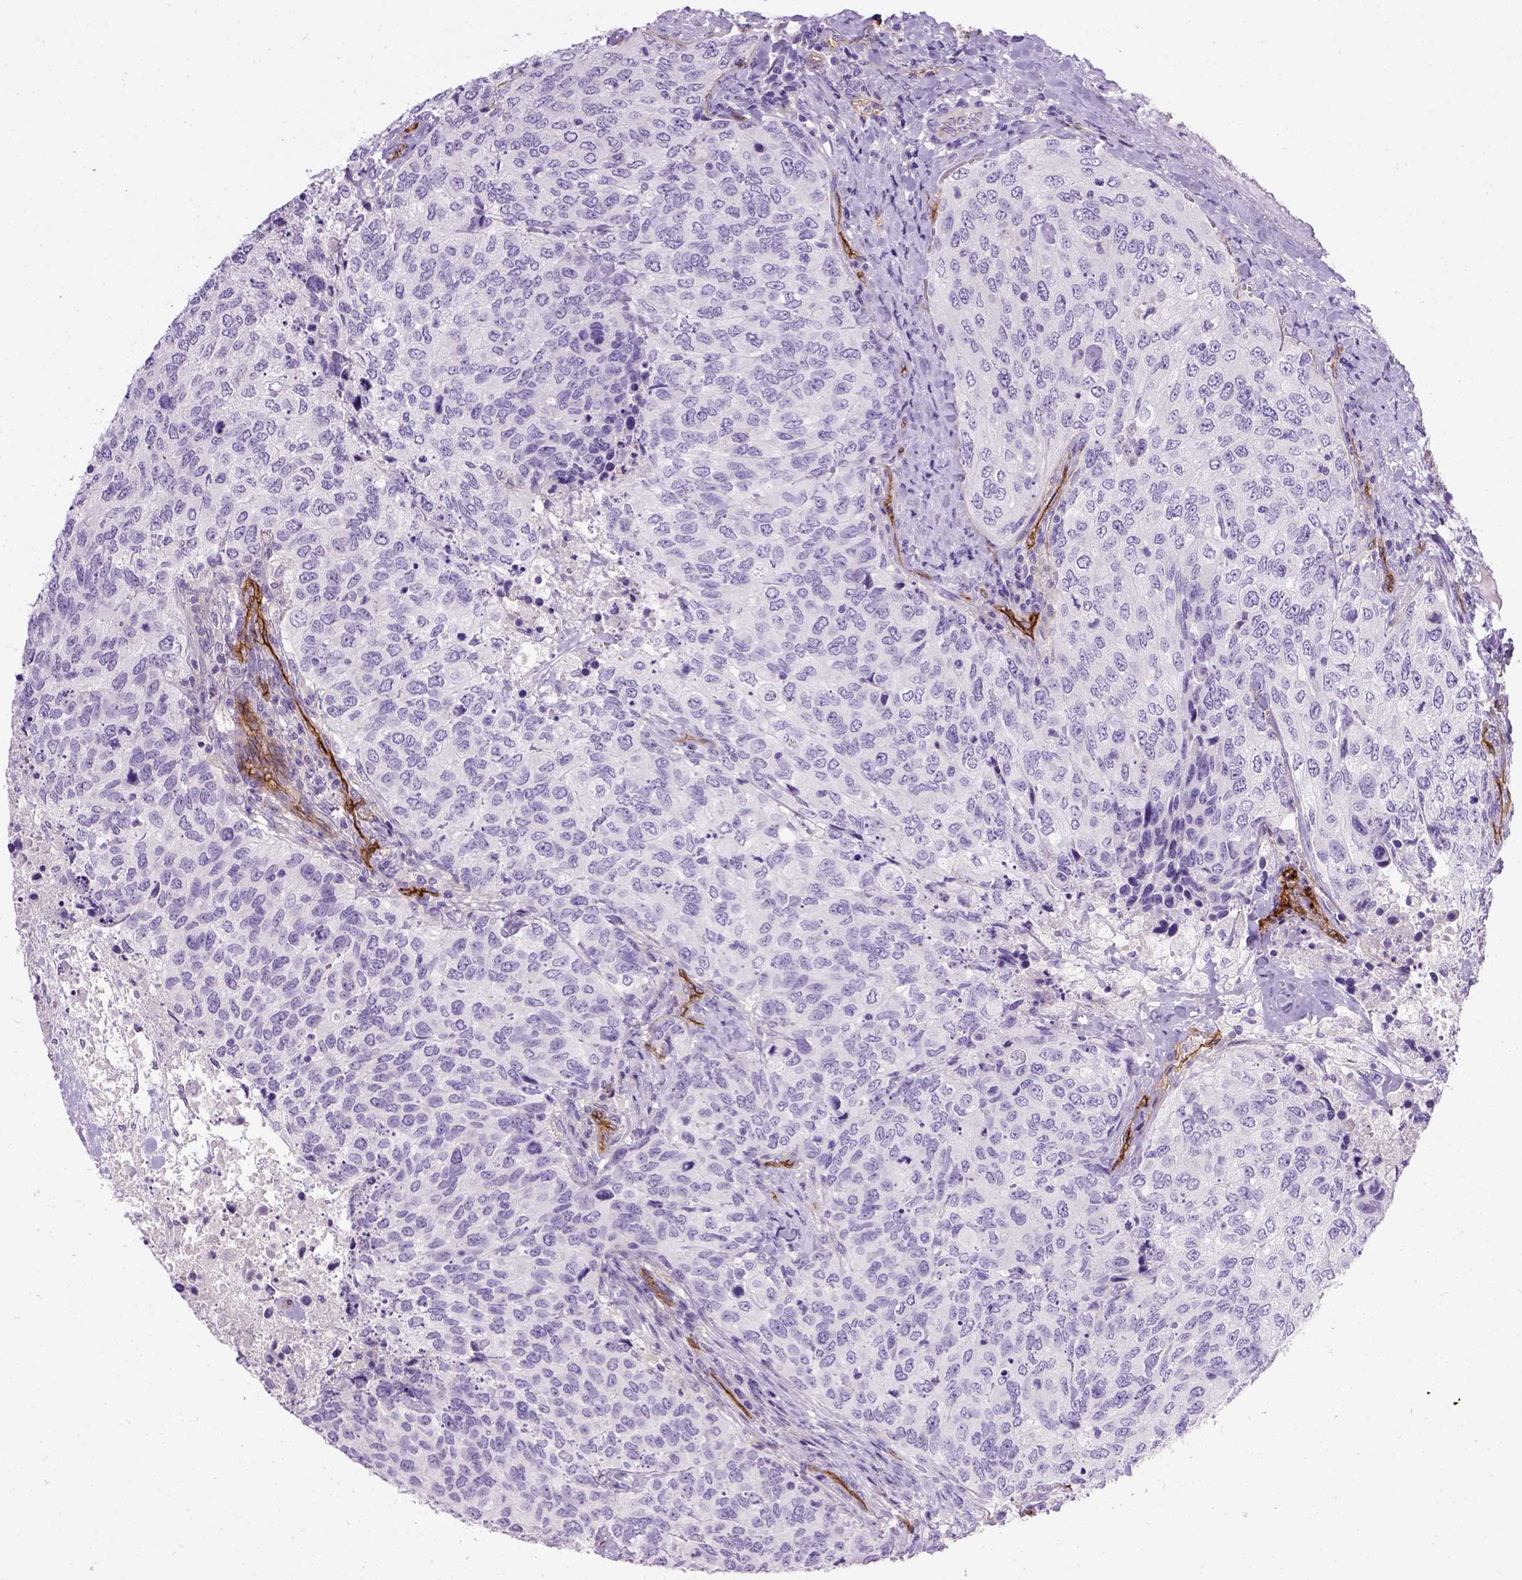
{"staining": {"intensity": "negative", "quantity": "none", "location": "none"}, "tissue": "urothelial cancer", "cell_type": "Tumor cells", "image_type": "cancer", "snomed": [{"axis": "morphology", "description": "Urothelial carcinoma, High grade"}, {"axis": "topography", "description": "Urinary bladder"}], "caption": "High-grade urothelial carcinoma was stained to show a protein in brown. There is no significant expression in tumor cells.", "gene": "ENG", "patient": {"sex": "female", "age": 78}}